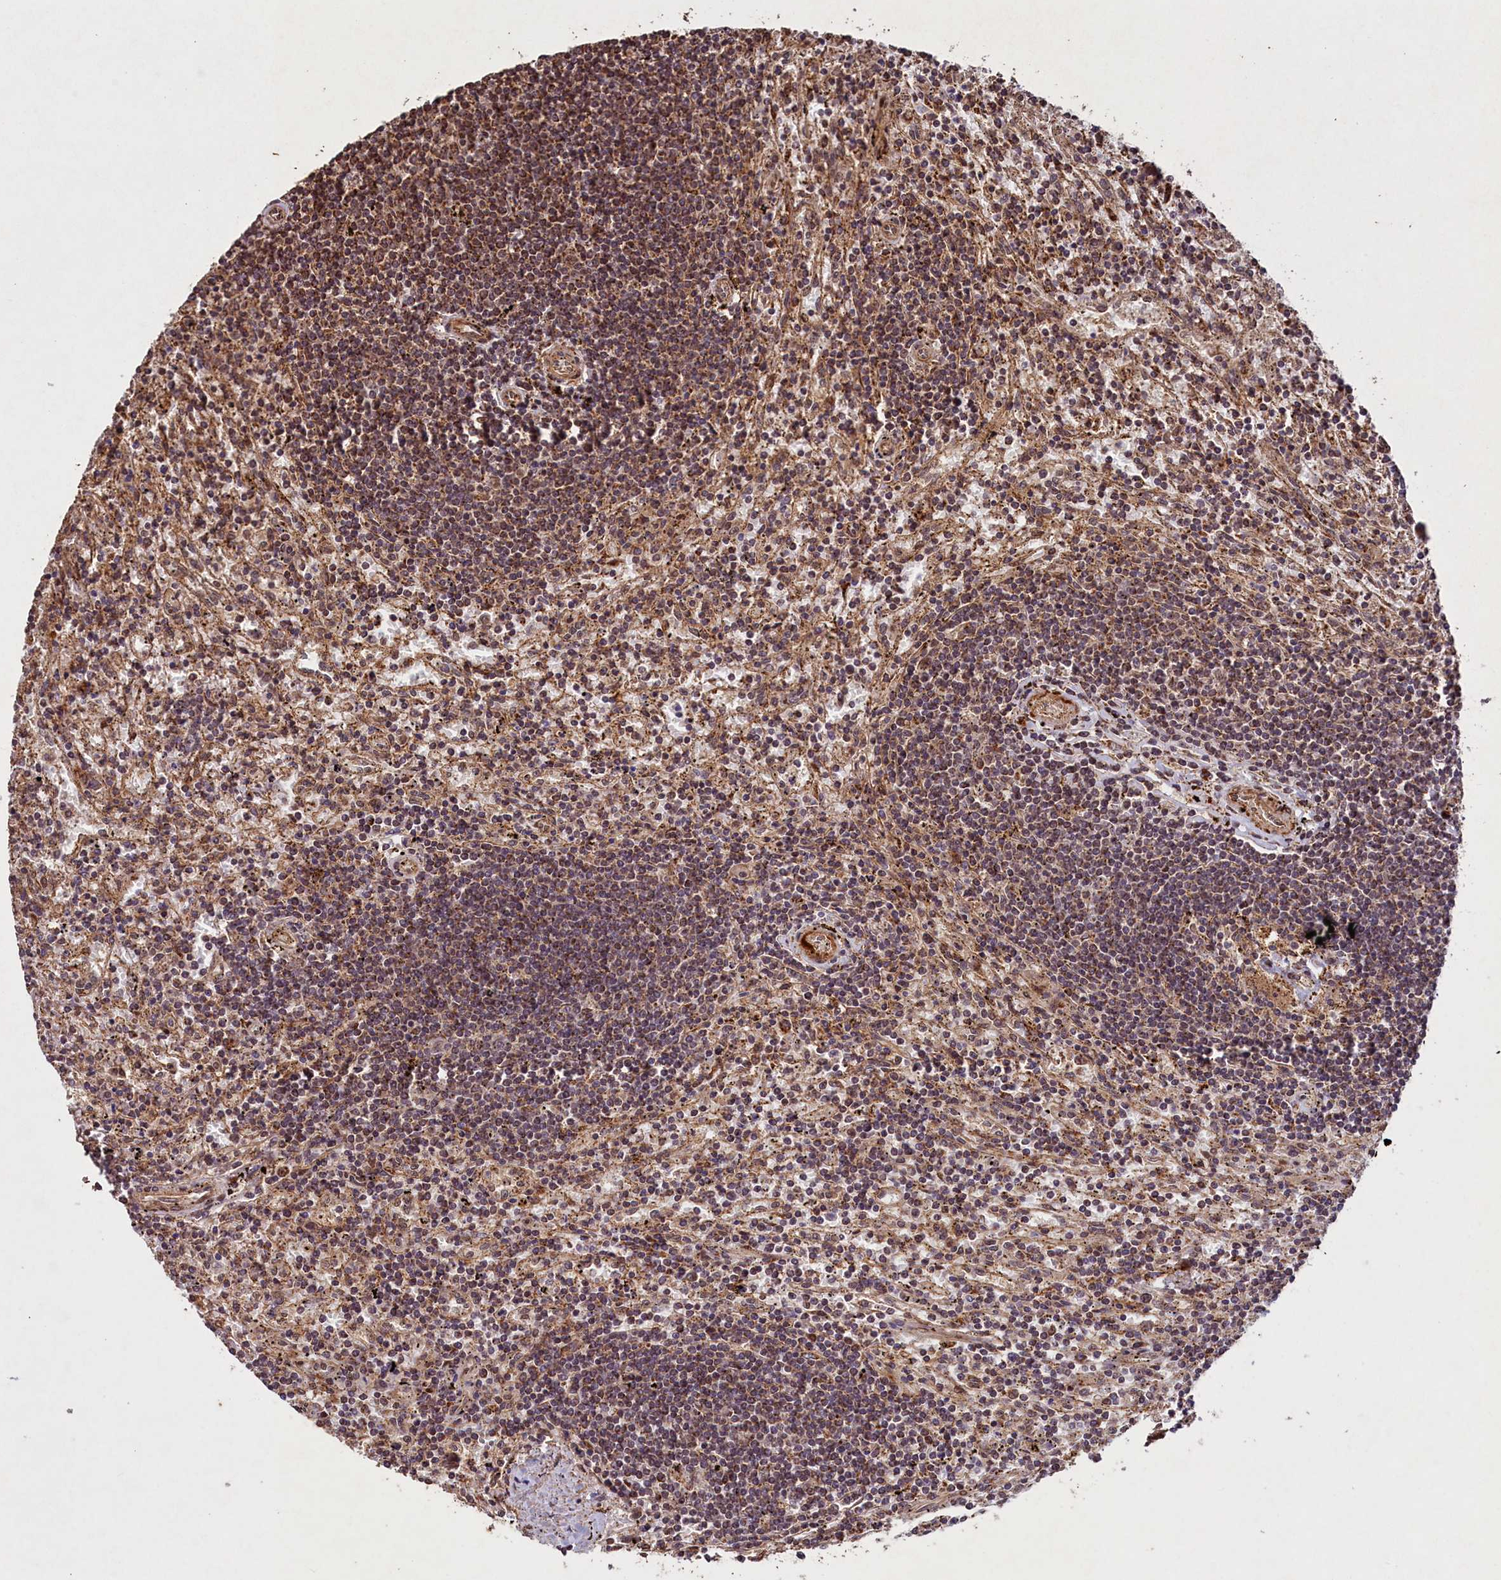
{"staining": {"intensity": "moderate", "quantity": ">75%", "location": "cytoplasmic/membranous,nuclear"}, "tissue": "lymphoma", "cell_type": "Tumor cells", "image_type": "cancer", "snomed": [{"axis": "morphology", "description": "Malignant lymphoma, non-Hodgkin's type, Low grade"}, {"axis": "topography", "description": "Spleen"}], "caption": "Tumor cells demonstrate medium levels of moderate cytoplasmic/membranous and nuclear positivity in about >75% of cells in human low-grade malignant lymphoma, non-Hodgkin's type.", "gene": "SHPRH", "patient": {"sex": "male", "age": 76}}